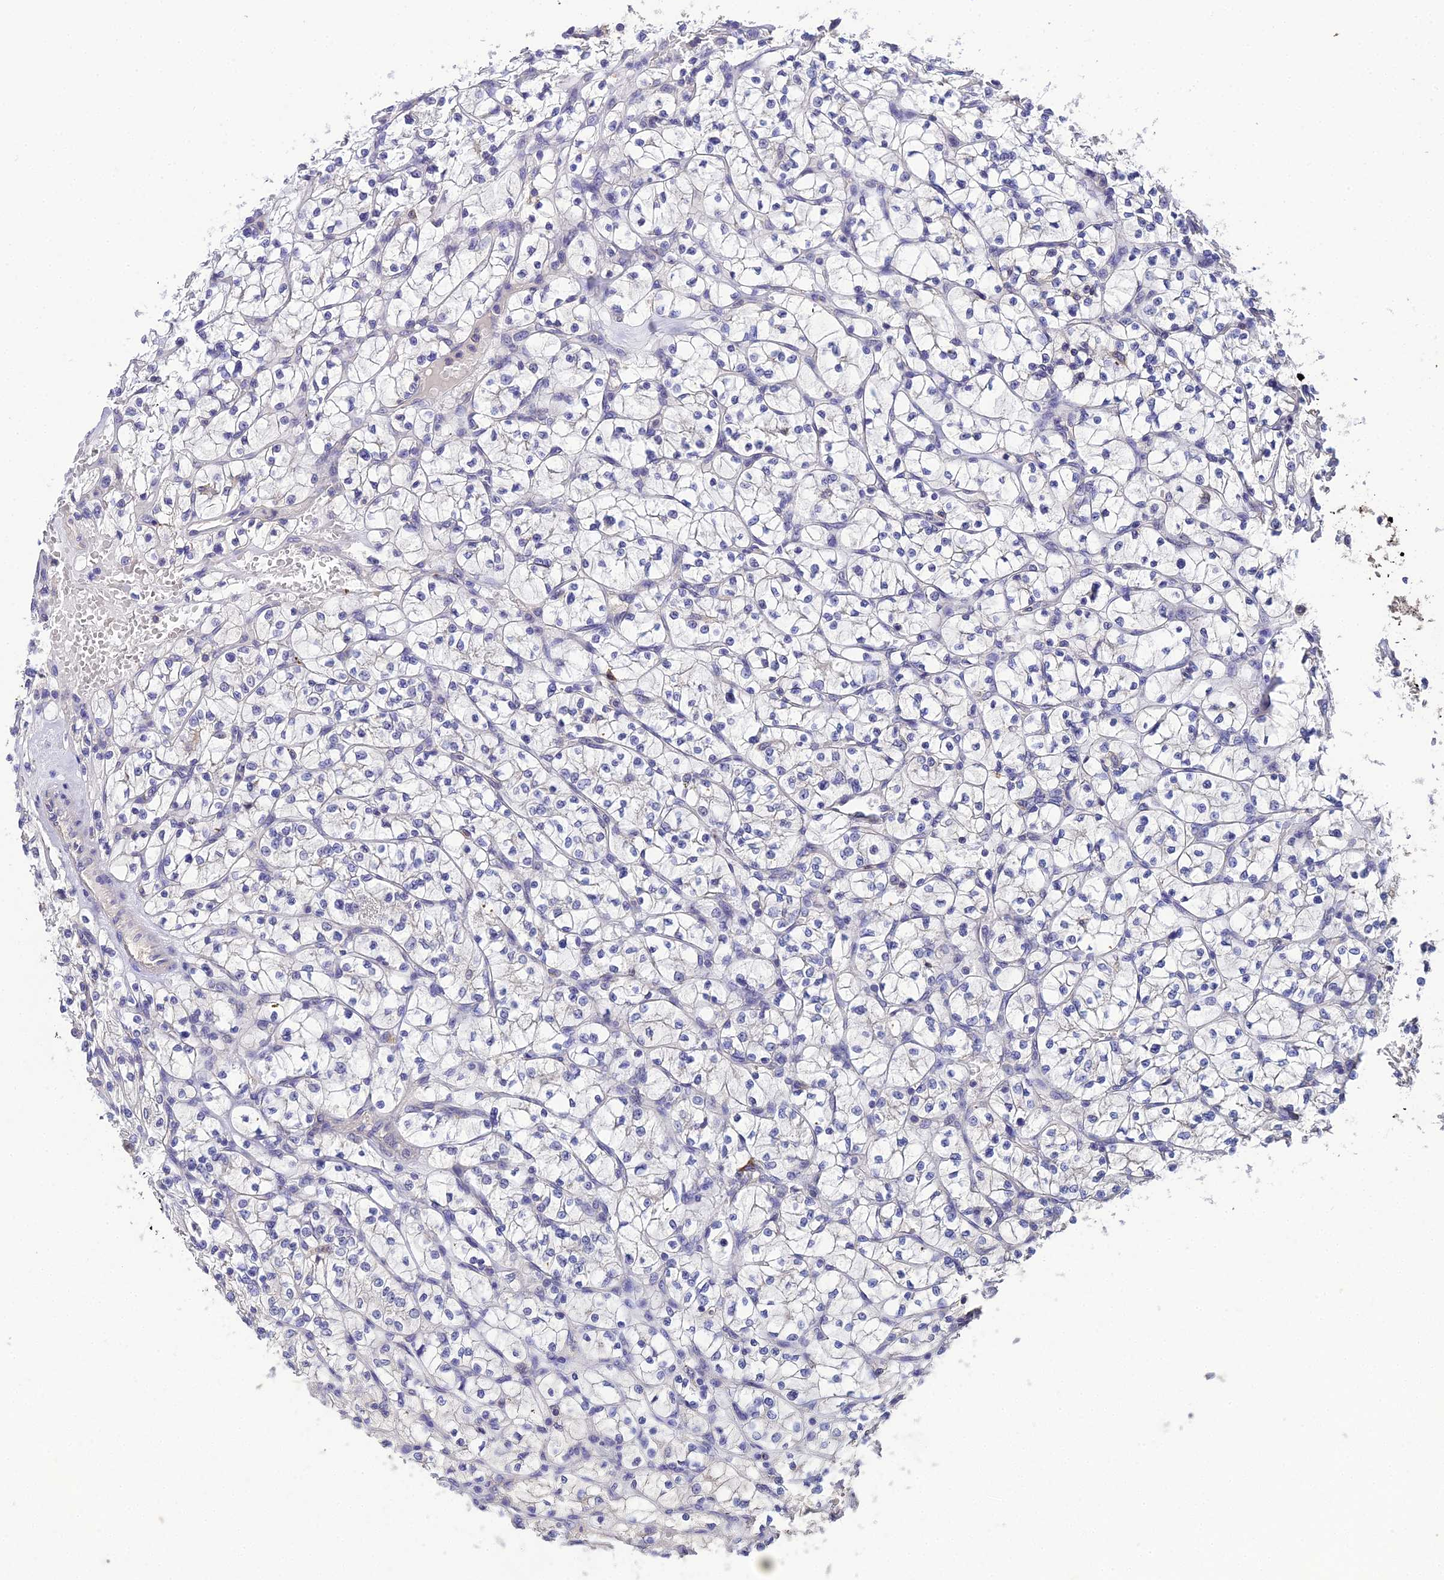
{"staining": {"intensity": "negative", "quantity": "none", "location": "none"}, "tissue": "renal cancer", "cell_type": "Tumor cells", "image_type": "cancer", "snomed": [{"axis": "morphology", "description": "Adenocarcinoma, NOS"}, {"axis": "topography", "description": "Kidney"}], "caption": "Renal cancer (adenocarcinoma) stained for a protein using IHC shows no expression tumor cells.", "gene": "LSM5", "patient": {"sex": "female", "age": 64}}